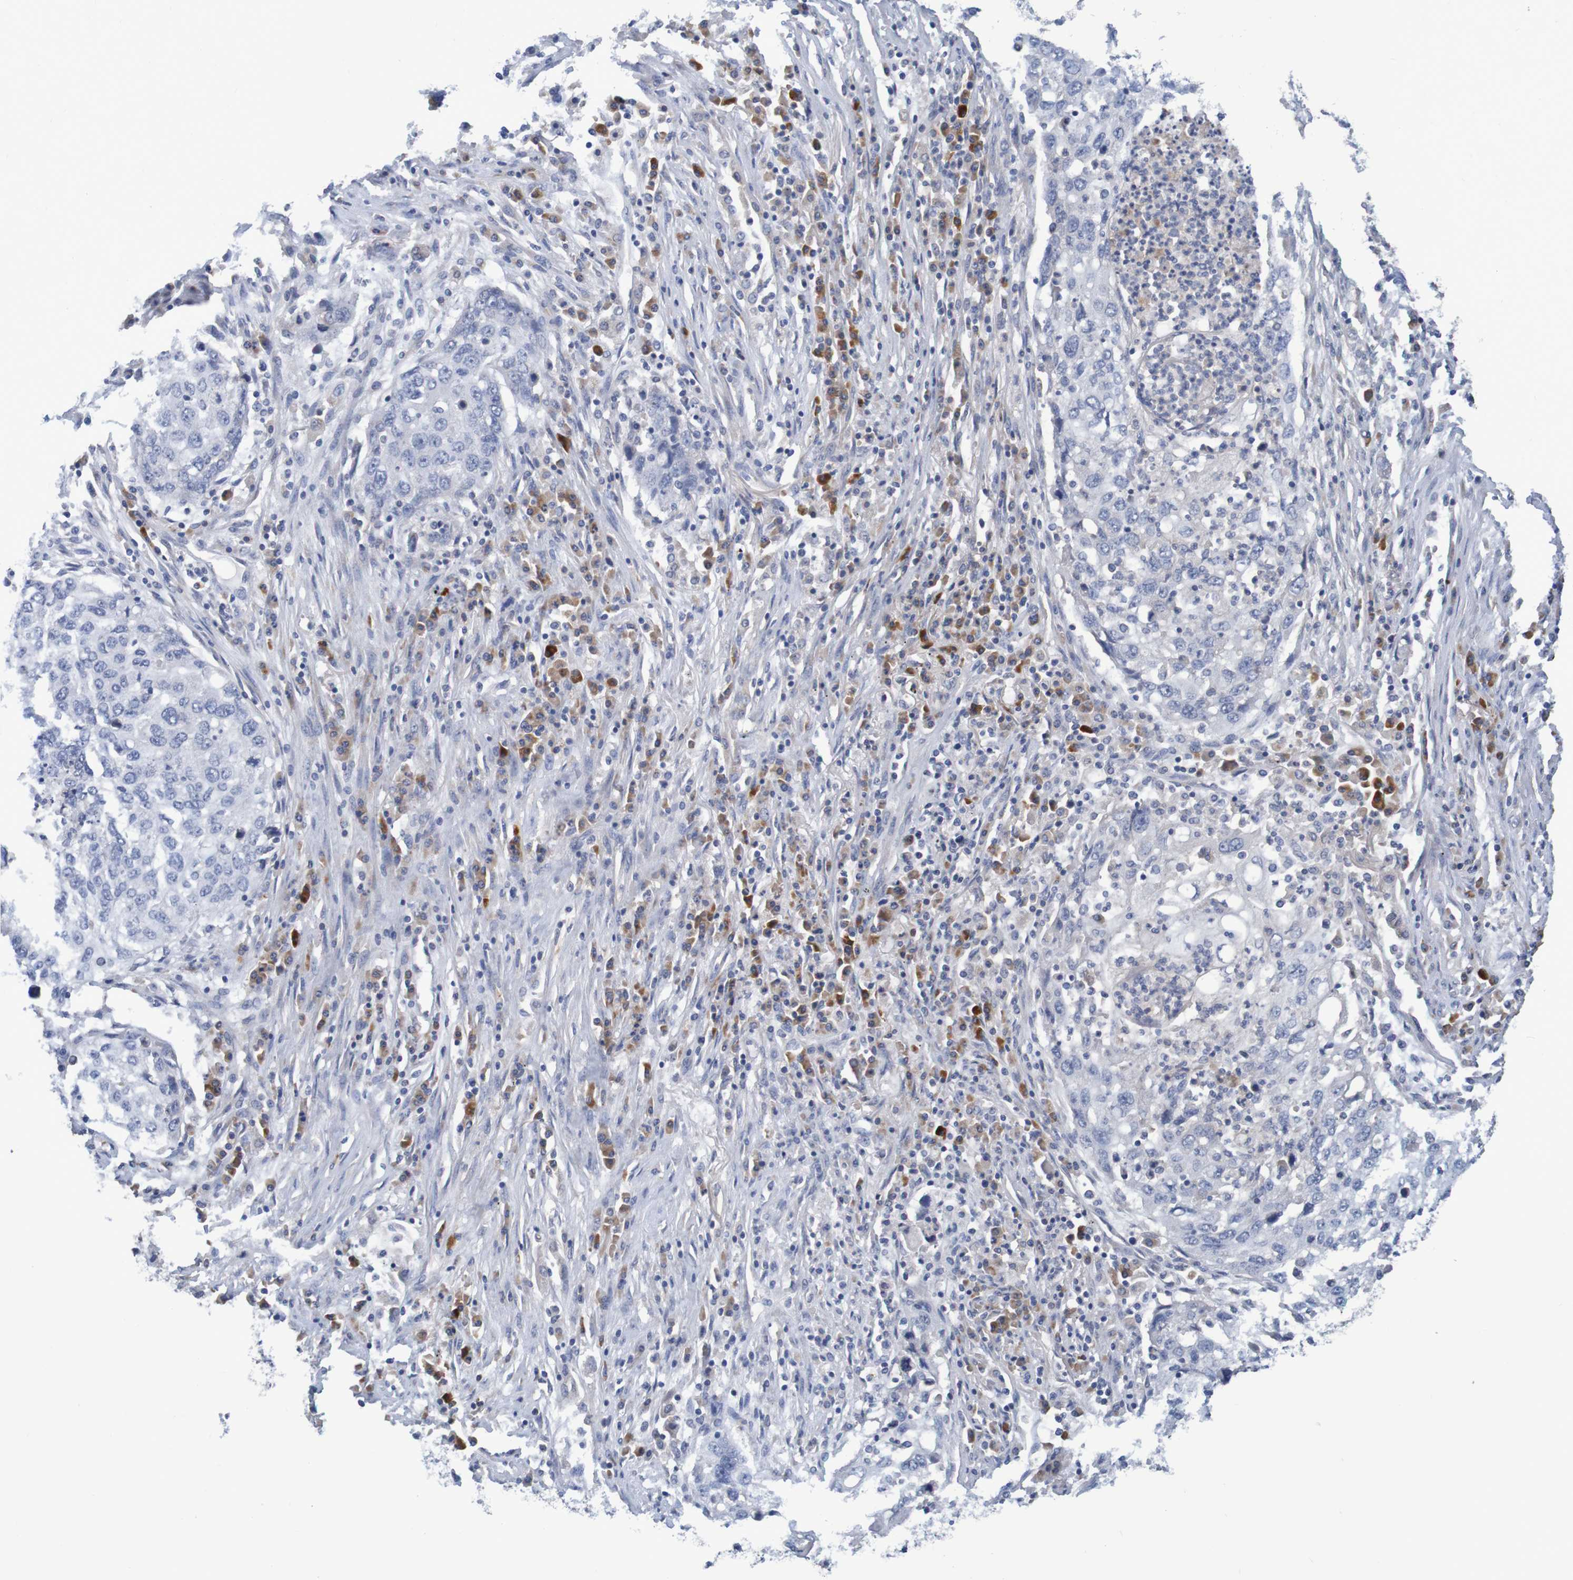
{"staining": {"intensity": "negative", "quantity": "none", "location": "none"}, "tissue": "lung cancer", "cell_type": "Tumor cells", "image_type": "cancer", "snomed": [{"axis": "morphology", "description": "Squamous cell carcinoma, NOS"}, {"axis": "topography", "description": "Lung"}], "caption": "Human squamous cell carcinoma (lung) stained for a protein using IHC displays no expression in tumor cells.", "gene": "LTA", "patient": {"sex": "female", "age": 63}}